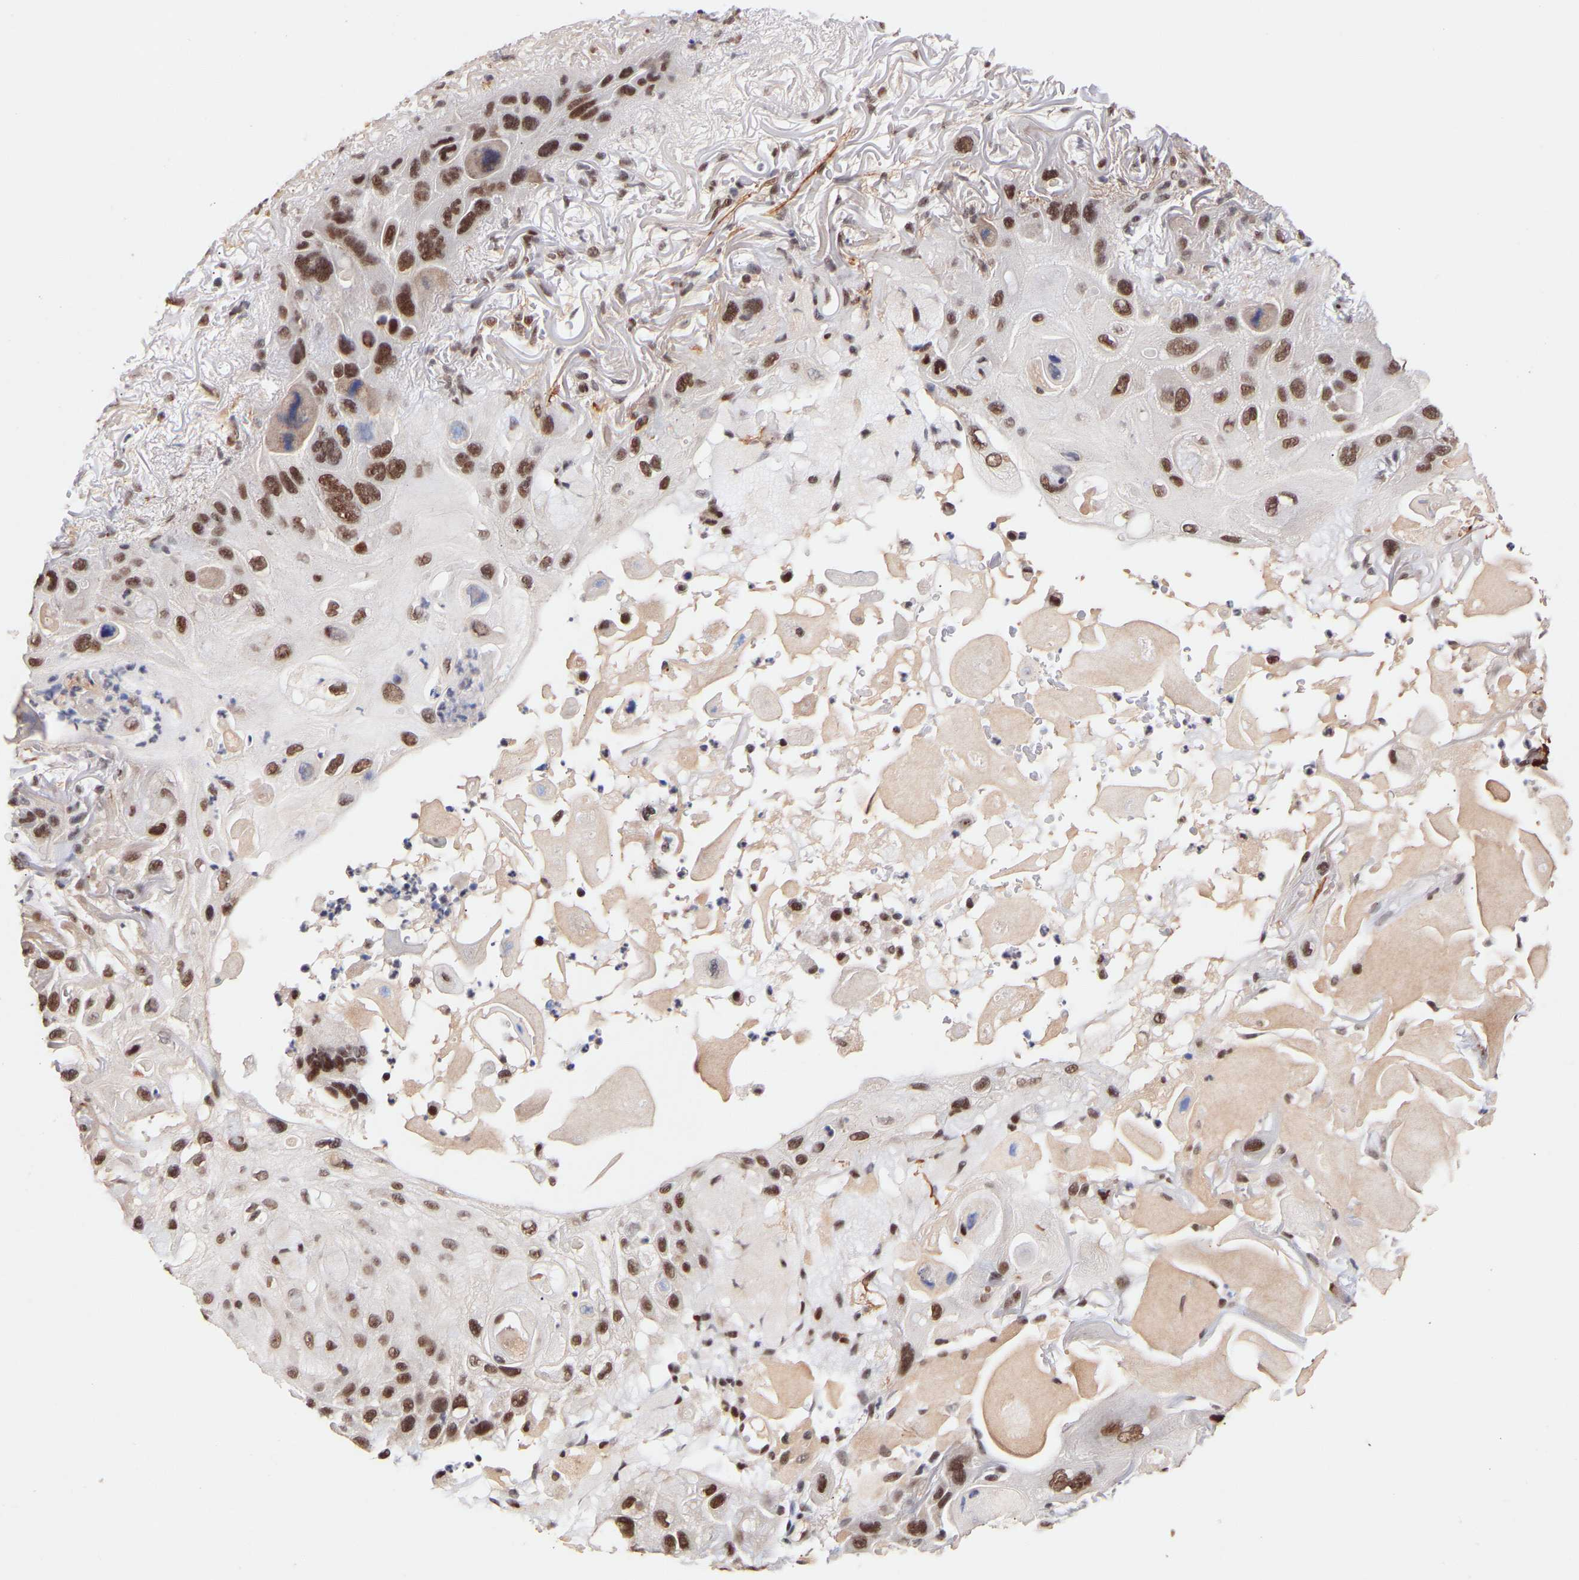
{"staining": {"intensity": "strong", "quantity": ">75%", "location": "nuclear"}, "tissue": "skin cancer", "cell_type": "Tumor cells", "image_type": "cancer", "snomed": [{"axis": "morphology", "description": "Squamous cell carcinoma, NOS"}, {"axis": "topography", "description": "Skin"}], "caption": "A brown stain shows strong nuclear staining of a protein in skin cancer tumor cells.", "gene": "RBM15", "patient": {"sex": "female", "age": 77}}